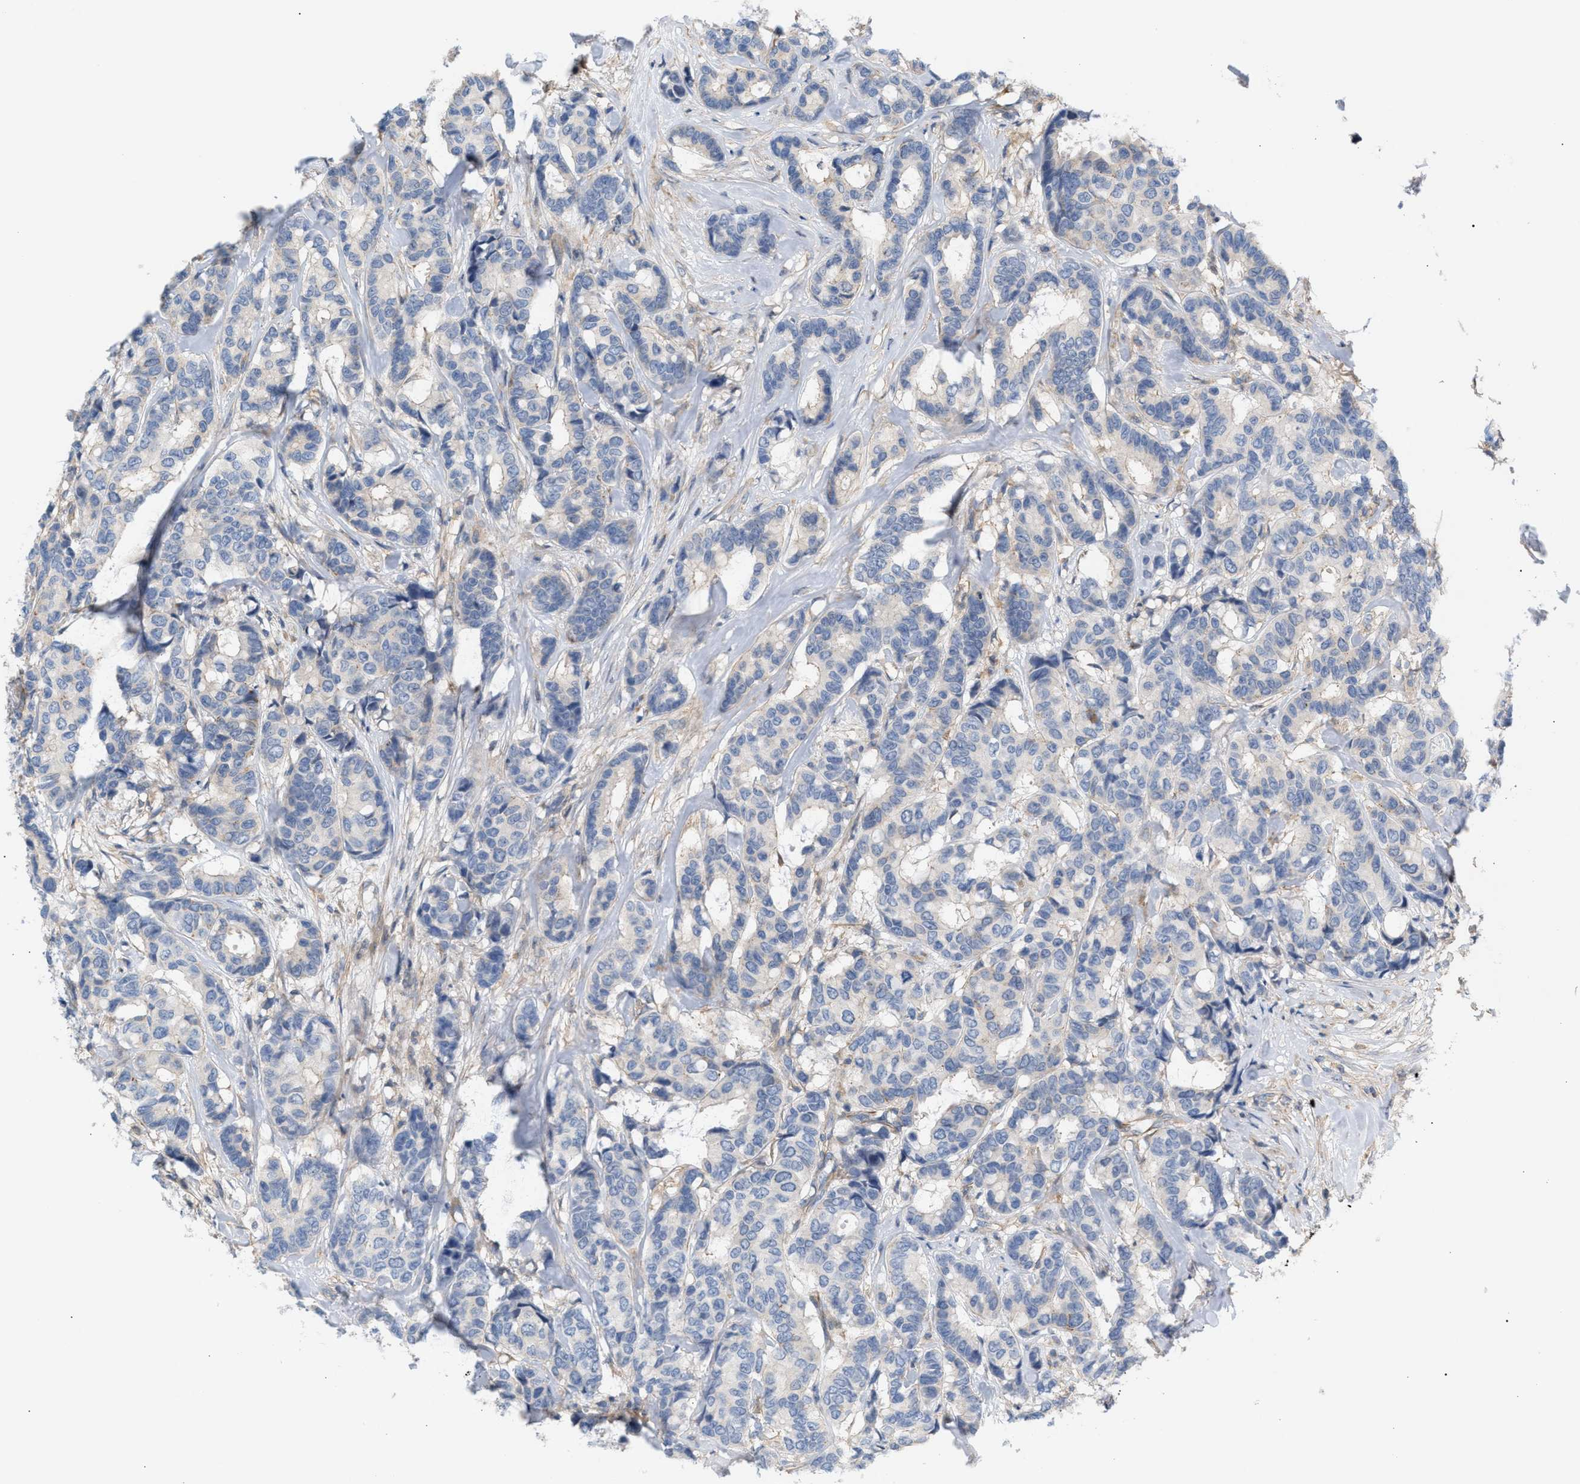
{"staining": {"intensity": "negative", "quantity": "none", "location": "none"}, "tissue": "breast cancer", "cell_type": "Tumor cells", "image_type": "cancer", "snomed": [{"axis": "morphology", "description": "Duct carcinoma"}, {"axis": "topography", "description": "Breast"}], "caption": "Tumor cells are negative for brown protein staining in breast invasive ductal carcinoma. (DAB (3,3'-diaminobenzidine) IHC with hematoxylin counter stain).", "gene": "LRCH1", "patient": {"sex": "female", "age": 87}}